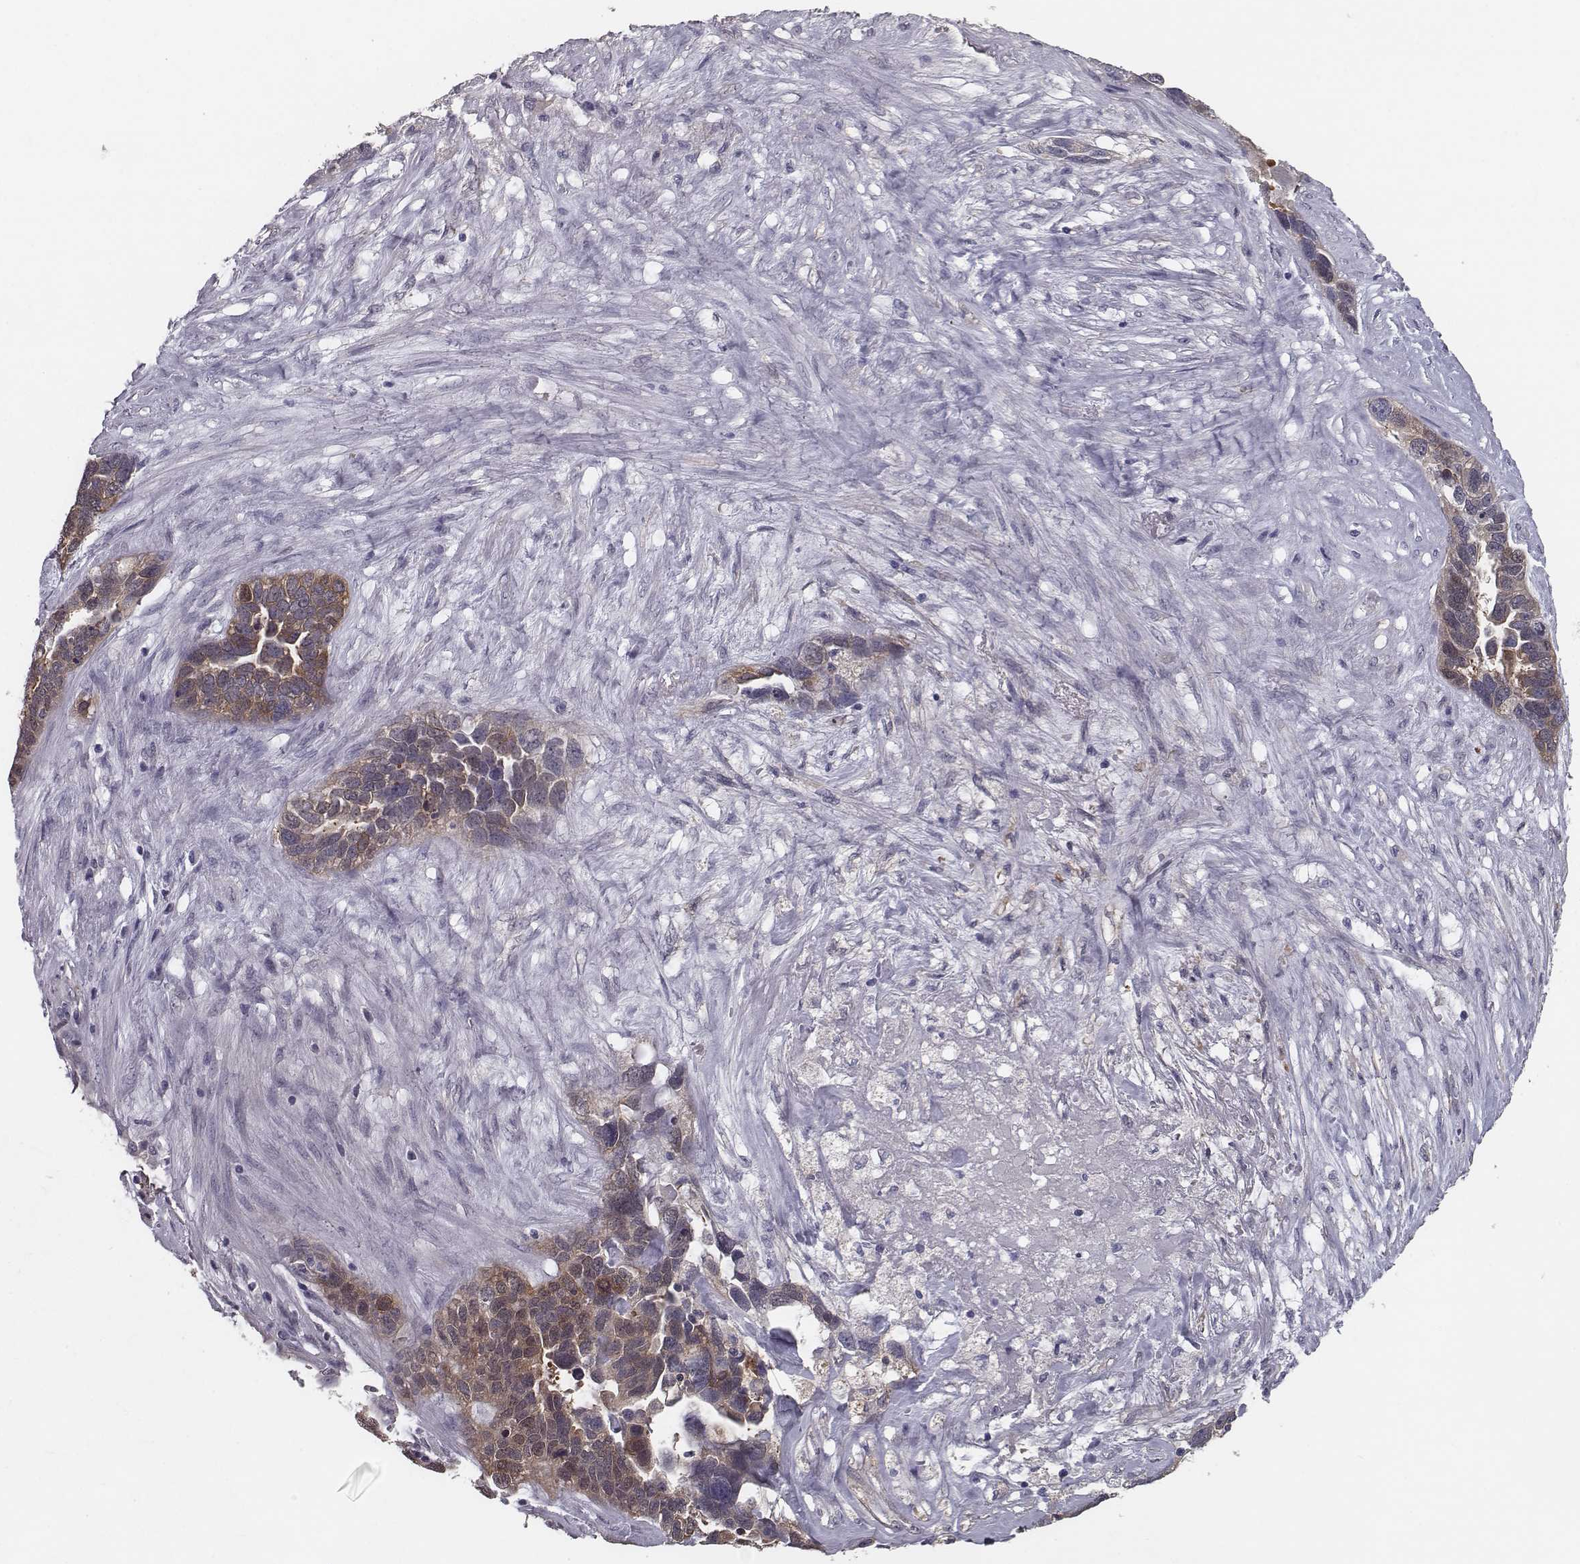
{"staining": {"intensity": "moderate", "quantity": ">75%", "location": "cytoplasmic/membranous"}, "tissue": "ovarian cancer", "cell_type": "Tumor cells", "image_type": "cancer", "snomed": [{"axis": "morphology", "description": "Cystadenocarcinoma, serous, NOS"}, {"axis": "topography", "description": "Ovary"}], "caption": "Immunohistochemical staining of ovarian serous cystadenocarcinoma demonstrates medium levels of moderate cytoplasmic/membranous staining in about >75% of tumor cells.", "gene": "ISYNA1", "patient": {"sex": "female", "age": 54}}